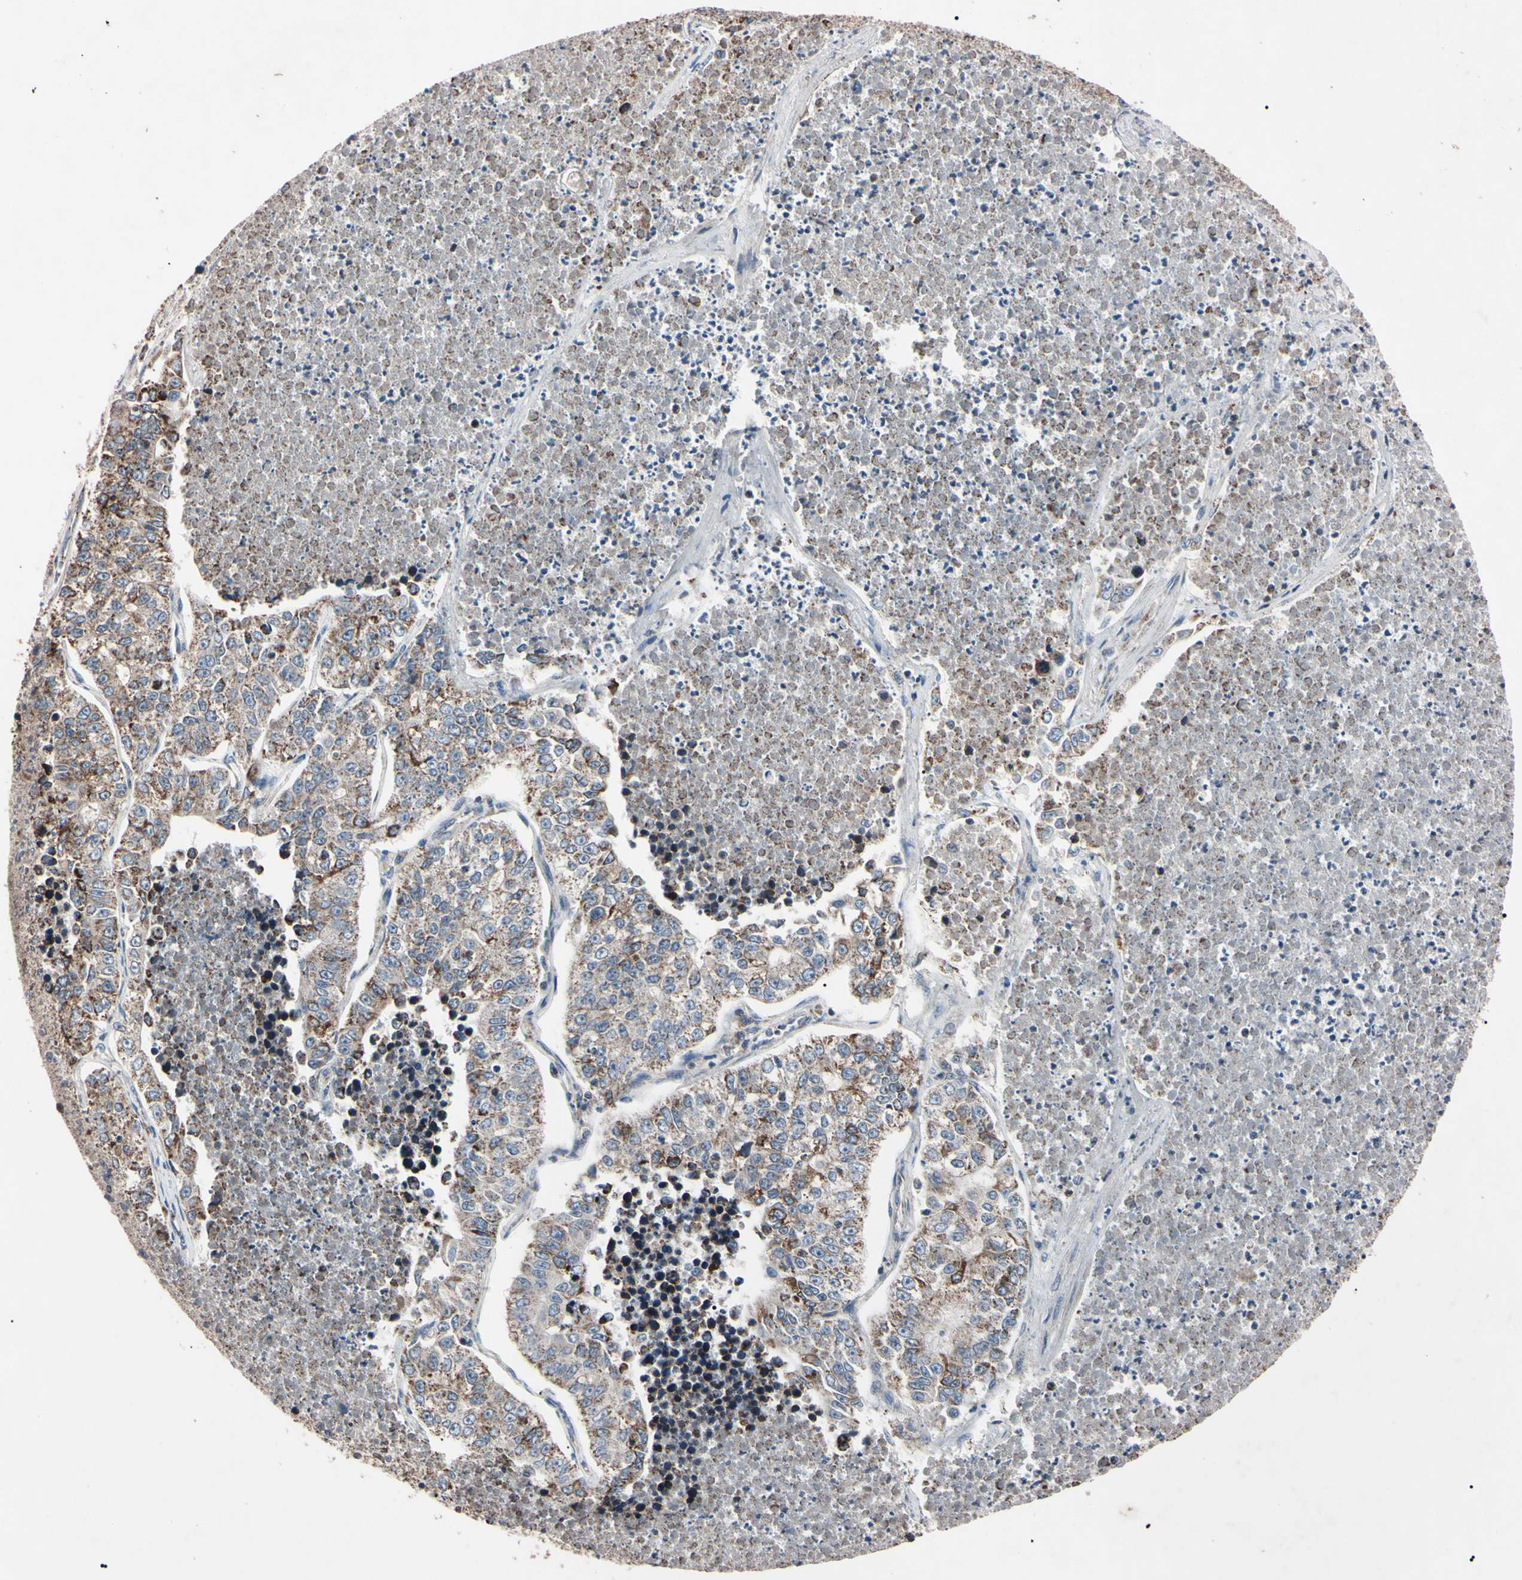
{"staining": {"intensity": "weak", "quantity": "<25%", "location": "cytoplasmic/membranous"}, "tissue": "lung cancer", "cell_type": "Tumor cells", "image_type": "cancer", "snomed": [{"axis": "morphology", "description": "Adenocarcinoma, NOS"}, {"axis": "topography", "description": "Lung"}], "caption": "Protein analysis of lung cancer exhibits no significant expression in tumor cells.", "gene": "TNFRSF1A", "patient": {"sex": "male", "age": 49}}